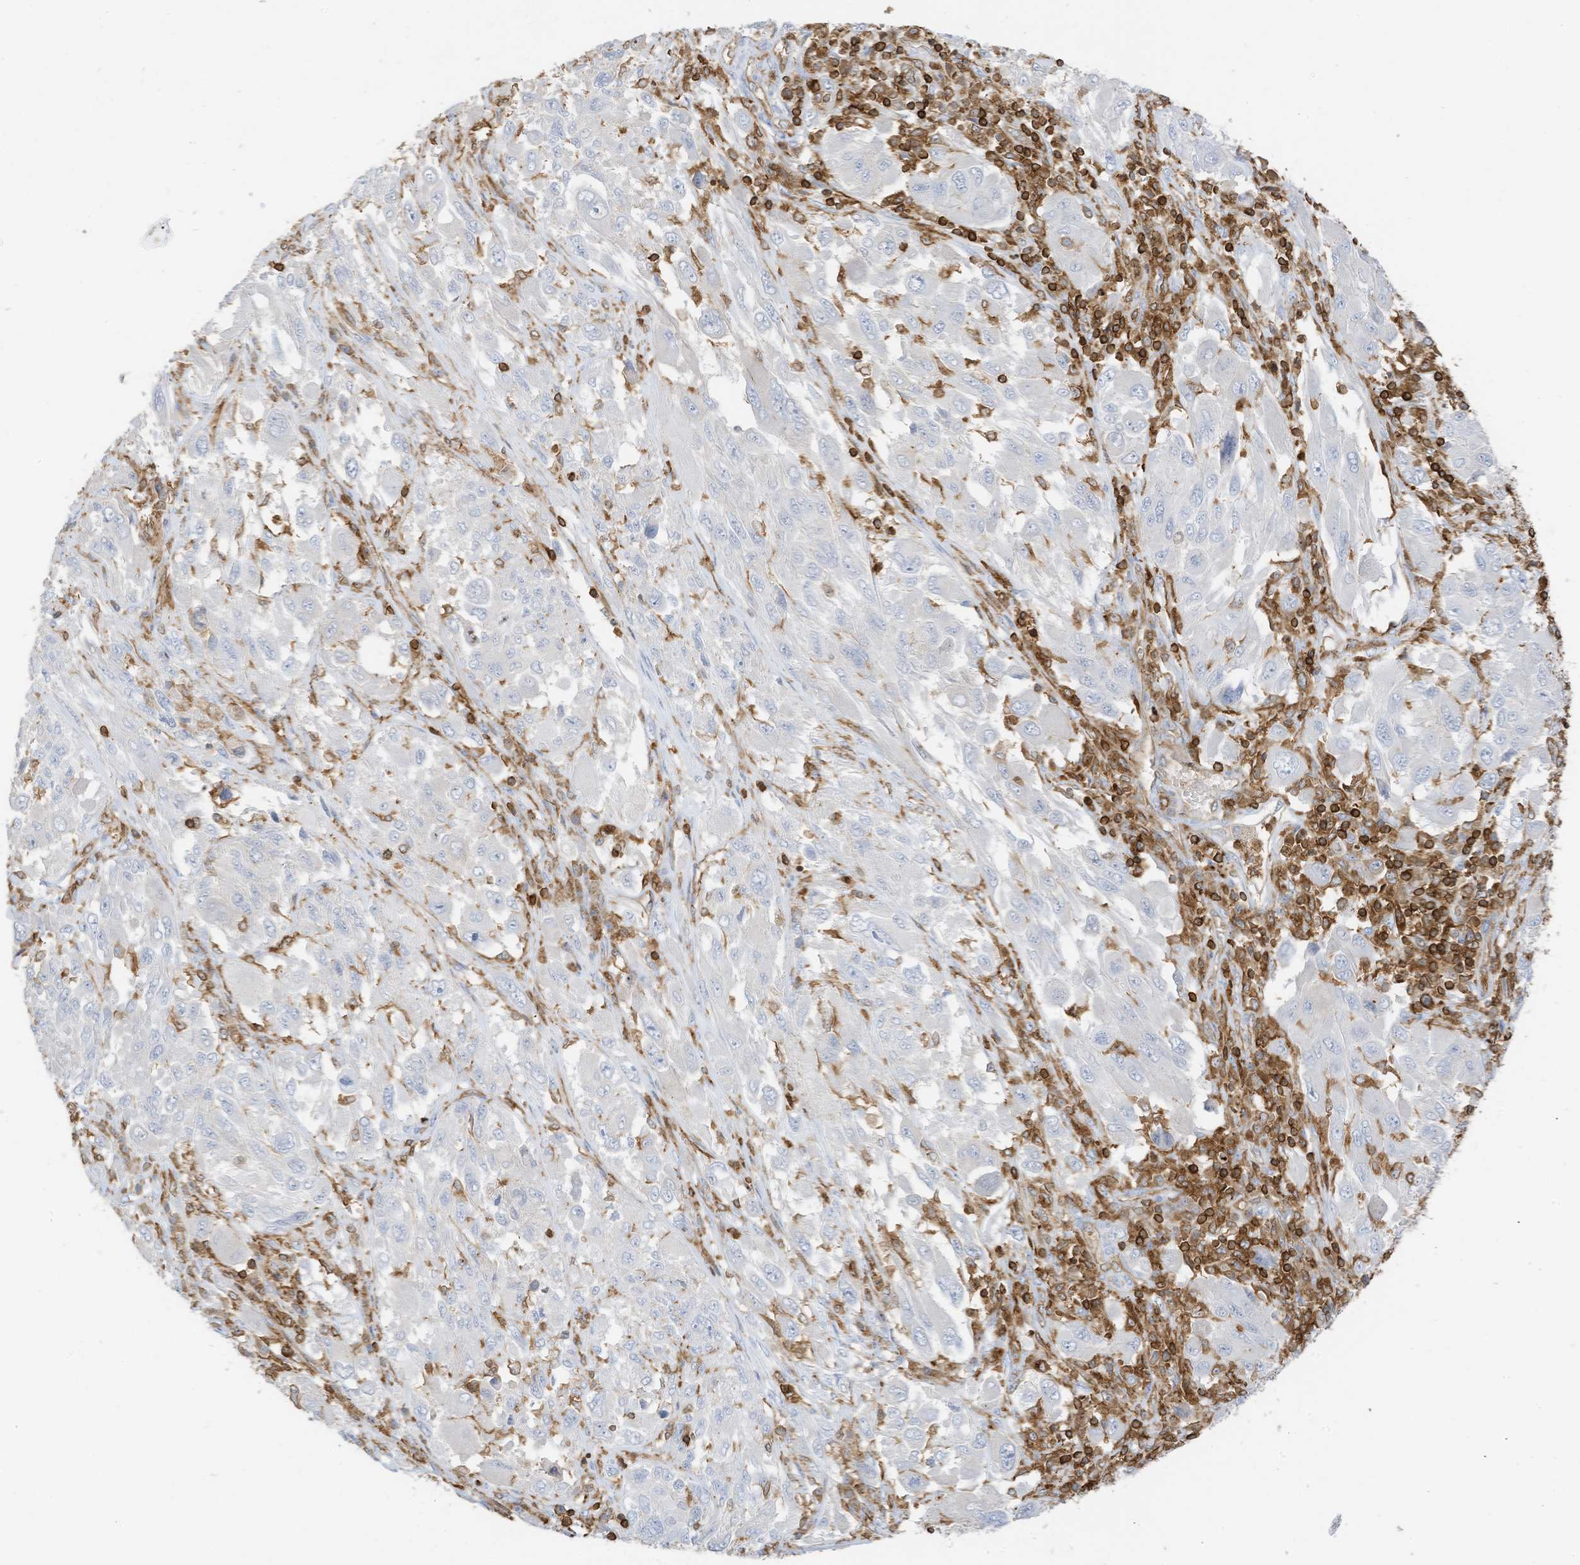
{"staining": {"intensity": "negative", "quantity": "none", "location": "none"}, "tissue": "melanoma", "cell_type": "Tumor cells", "image_type": "cancer", "snomed": [{"axis": "morphology", "description": "Malignant melanoma, NOS"}, {"axis": "topography", "description": "Skin"}], "caption": "Immunohistochemistry image of neoplastic tissue: malignant melanoma stained with DAB demonstrates no significant protein expression in tumor cells.", "gene": "ARHGAP25", "patient": {"sex": "female", "age": 91}}